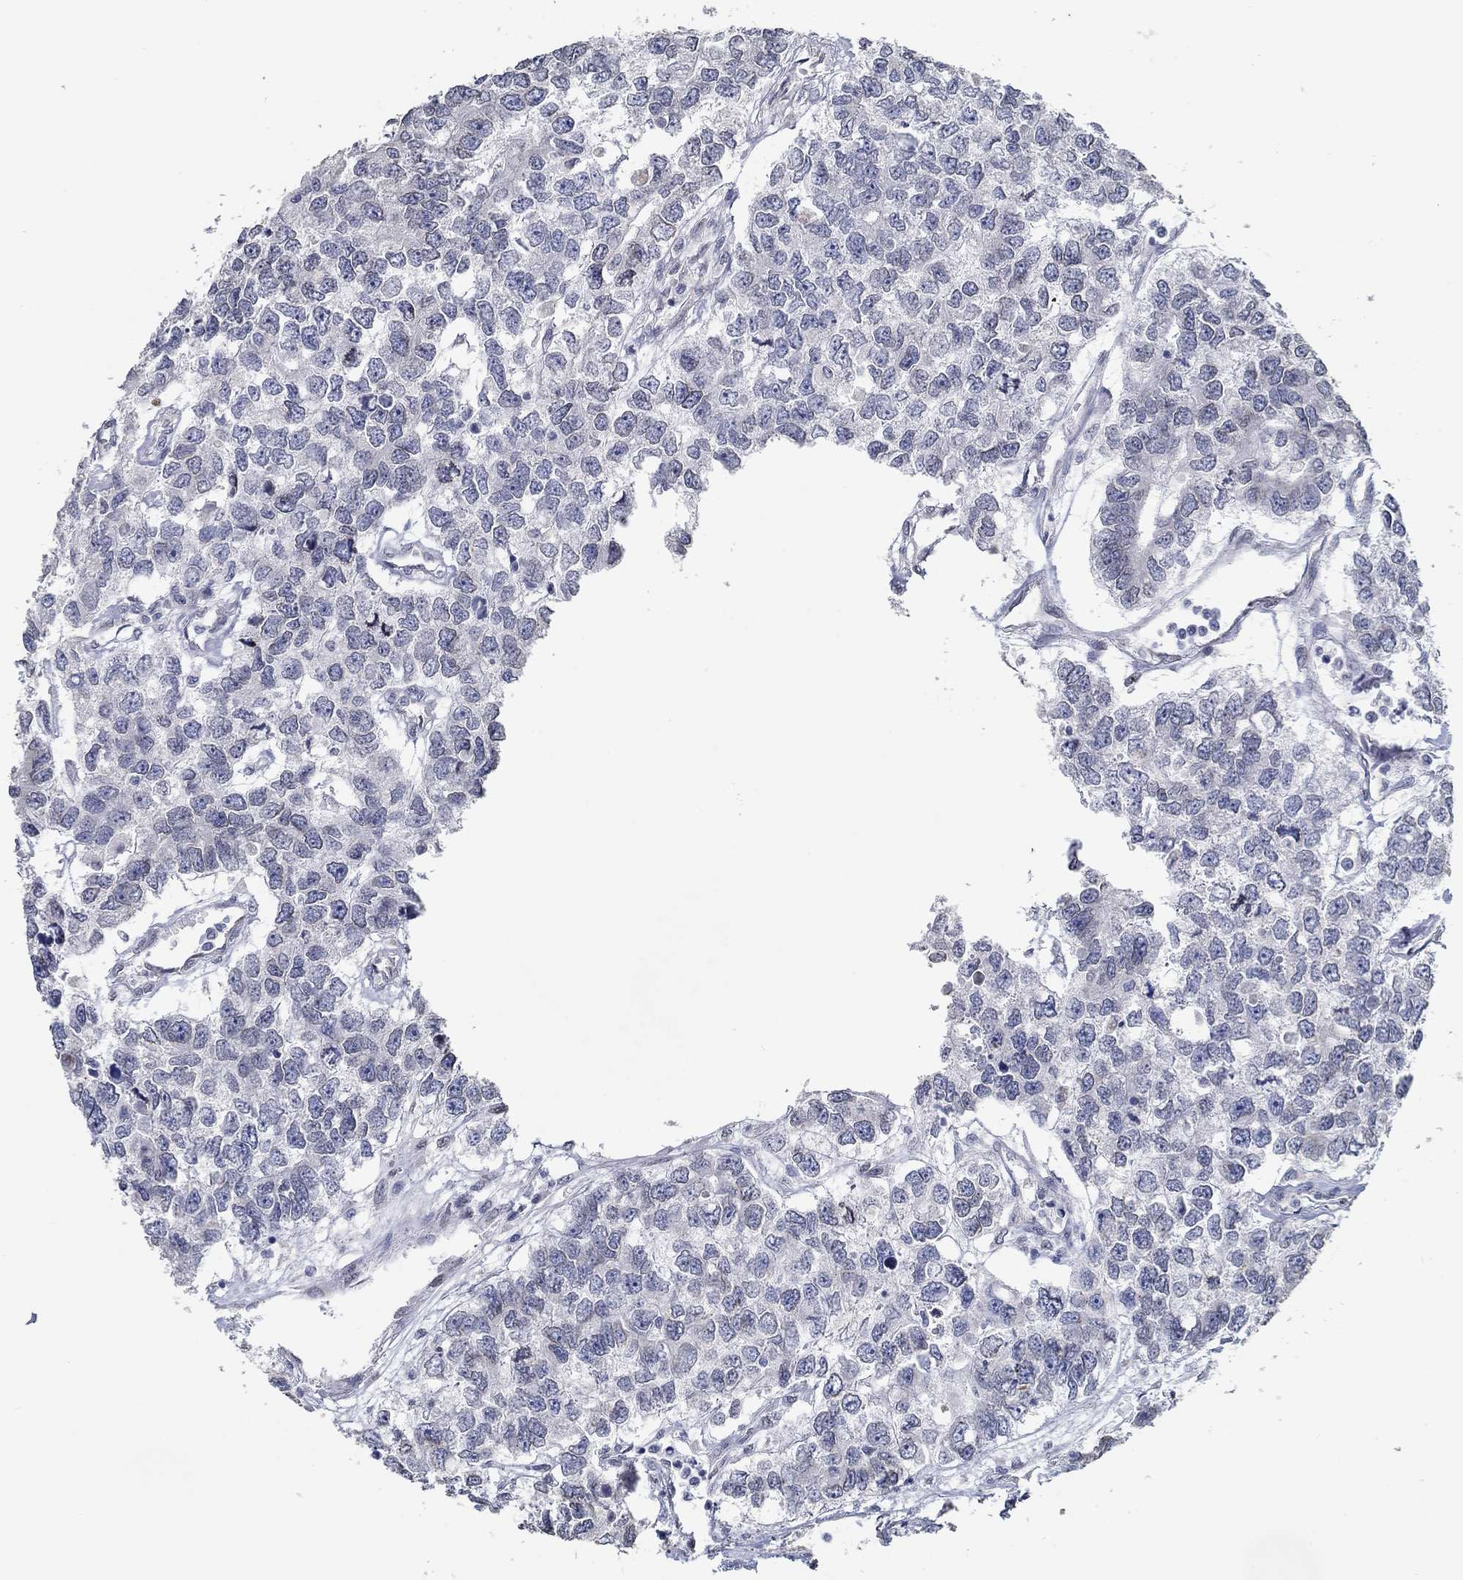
{"staining": {"intensity": "moderate", "quantity": "<25%", "location": "cytoplasmic/membranous,nuclear"}, "tissue": "testis cancer", "cell_type": "Tumor cells", "image_type": "cancer", "snomed": [{"axis": "morphology", "description": "Seminoma, NOS"}, {"axis": "topography", "description": "Testis"}], "caption": "Immunohistochemistry staining of testis cancer (seminoma), which shows low levels of moderate cytoplasmic/membranous and nuclear staining in approximately <25% of tumor cells indicating moderate cytoplasmic/membranous and nuclear protein staining. The staining was performed using DAB (3,3'-diaminobenzidine) (brown) for protein detection and nuclei were counterstained in hematoxylin (blue).", "gene": "NUP155", "patient": {"sex": "male", "age": 52}}